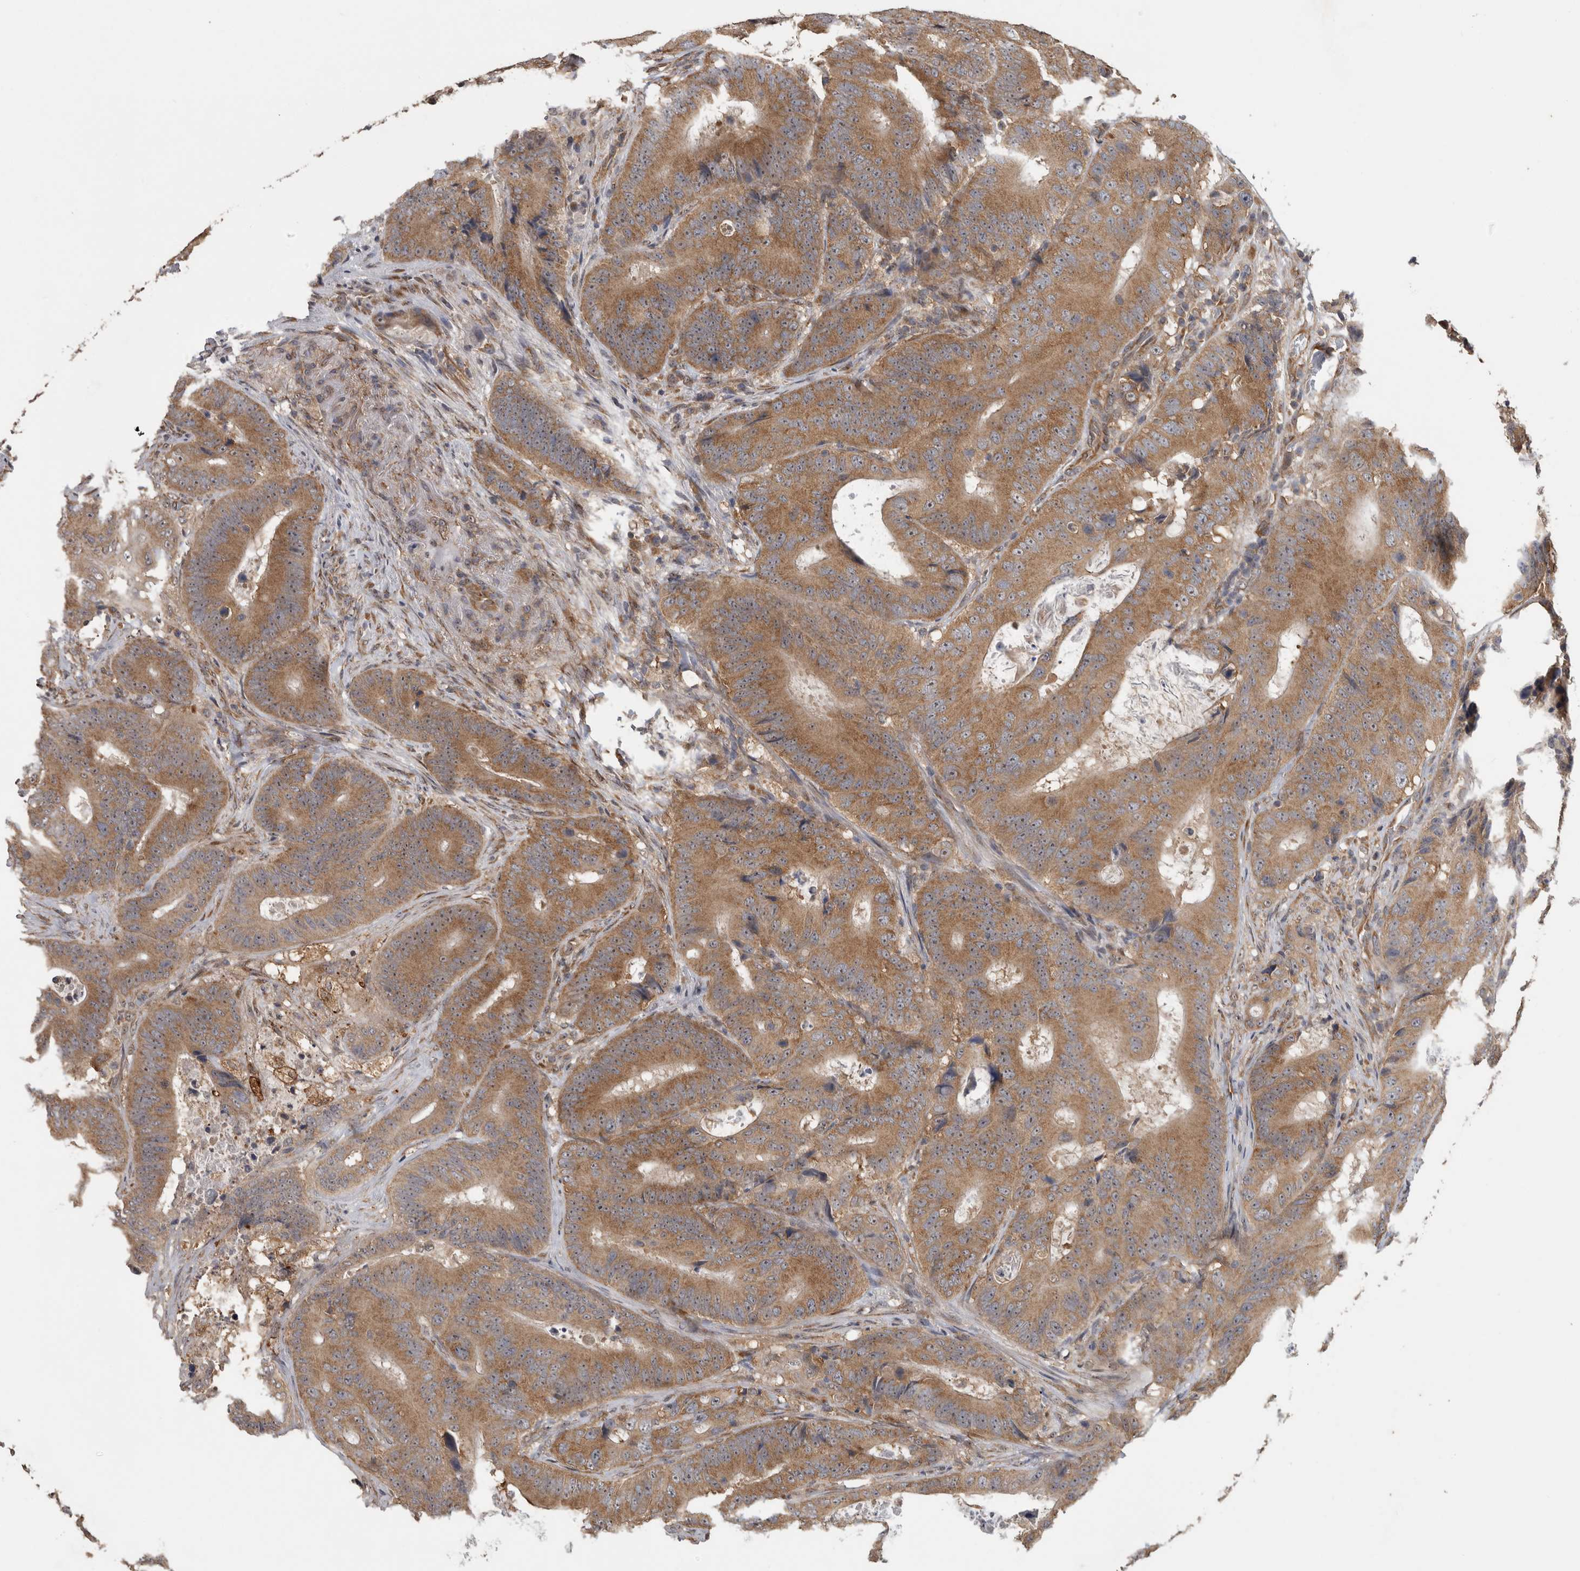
{"staining": {"intensity": "moderate", "quantity": ">75%", "location": "cytoplasmic/membranous"}, "tissue": "colorectal cancer", "cell_type": "Tumor cells", "image_type": "cancer", "snomed": [{"axis": "morphology", "description": "Adenocarcinoma, NOS"}, {"axis": "topography", "description": "Colon"}], "caption": "IHC image of neoplastic tissue: human adenocarcinoma (colorectal) stained using IHC reveals medium levels of moderate protein expression localized specifically in the cytoplasmic/membranous of tumor cells, appearing as a cytoplasmic/membranous brown color.", "gene": "ATXN2", "patient": {"sex": "male", "age": 83}}